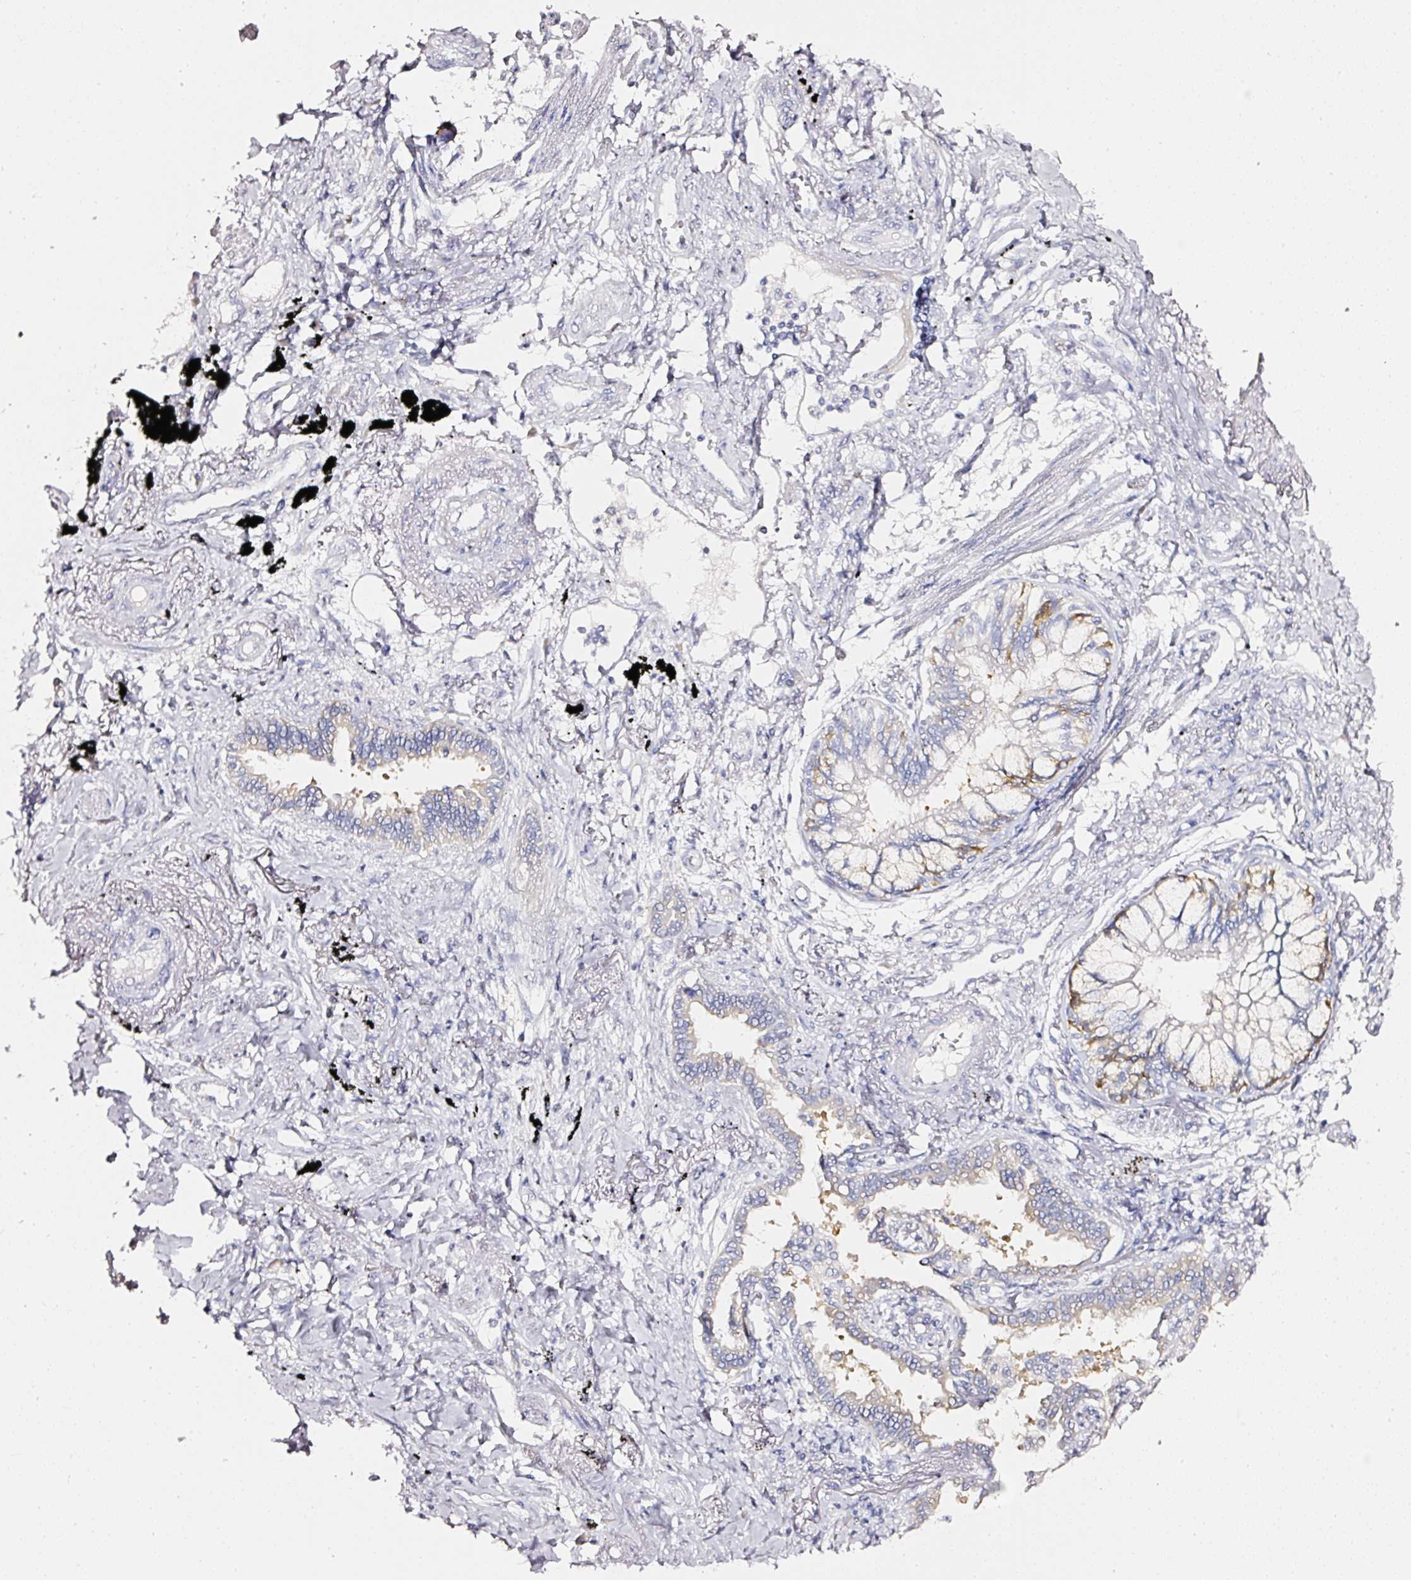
{"staining": {"intensity": "weak", "quantity": "<25%", "location": "cytoplasmic/membranous"}, "tissue": "lung cancer", "cell_type": "Tumor cells", "image_type": "cancer", "snomed": [{"axis": "morphology", "description": "Adenocarcinoma, NOS"}, {"axis": "topography", "description": "Lung"}], "caption": "This is a image of IHC staining of adenocarcinoma (lung), which shows no staining in tumor cells.", "gene": "PDXDC1", "patient": {"sex": "male", "age": 67}}